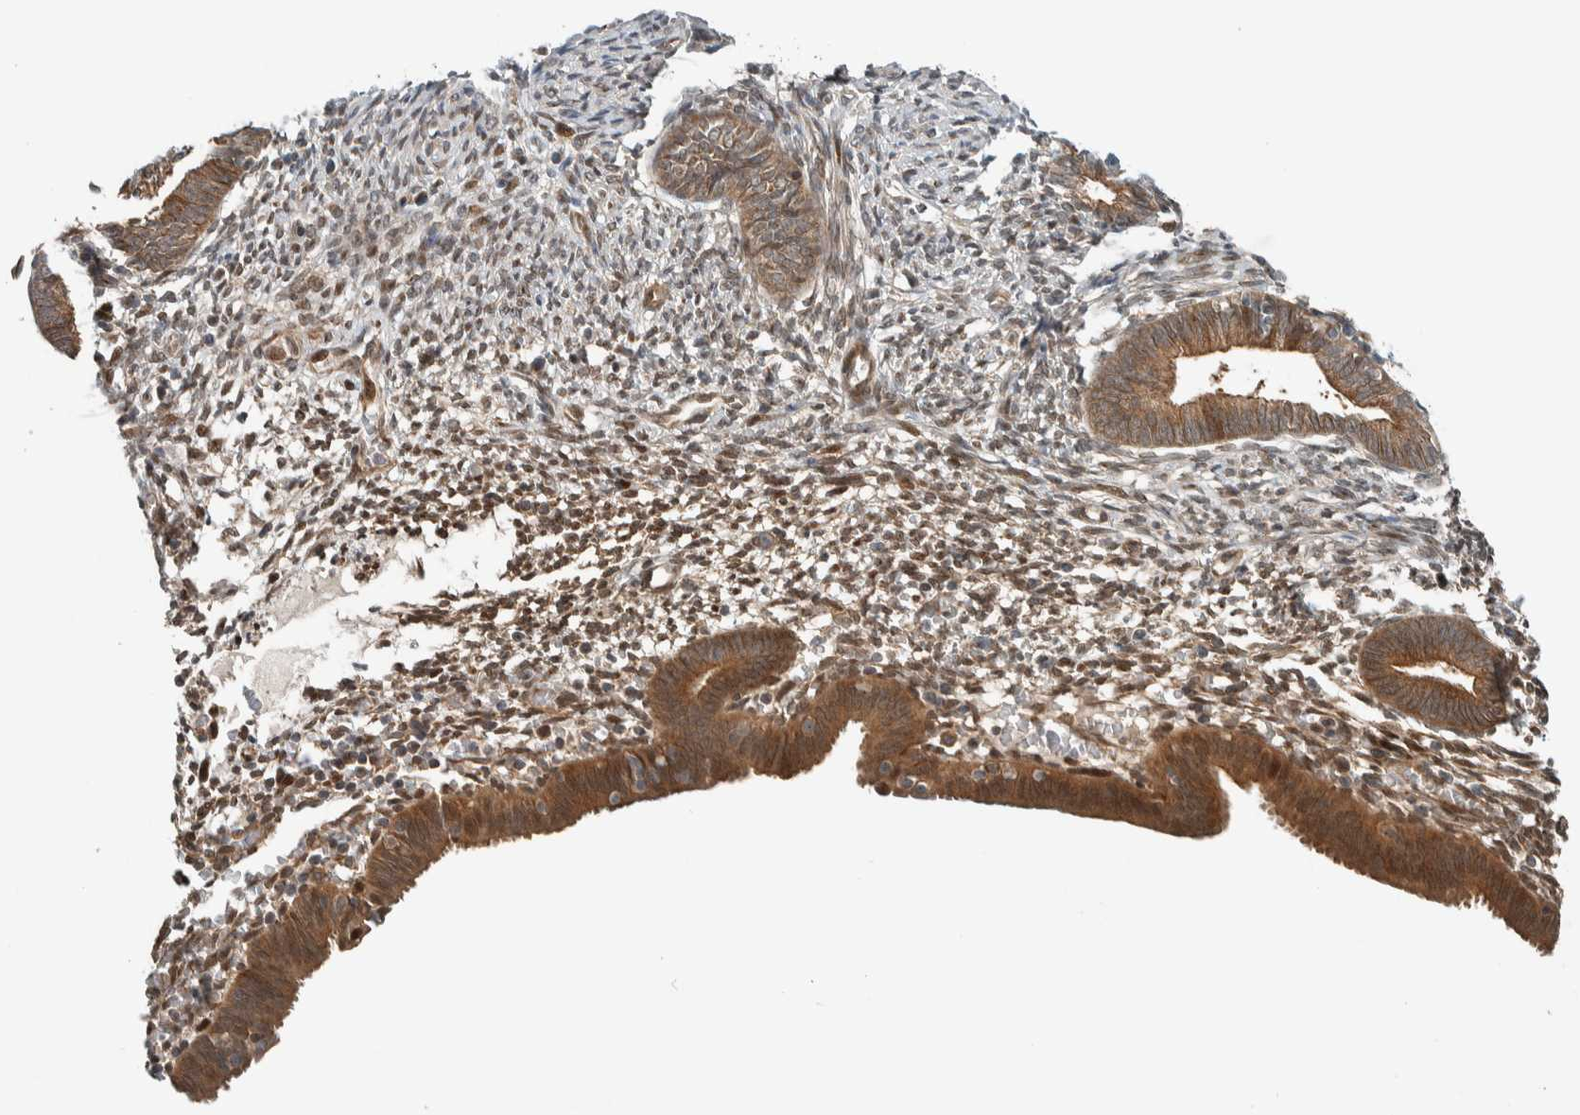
{"staining": {"intensity": "moderate", "quantity": ">75%", "location": "nuclear"}, "tissue": "endometrium", "cell_type": "Cells in endometrial stroma", "image_type": "normal", "snomed": [{"axis": "morphology", "description": "Normal tissue, NOS"}, {"axis": "morphology", "description": "Atrophy, NOS"}, {"axis": "topography", "description": "Uterus"}, {"axis": "topography", "description": "Endometrium"}], "caption": "Cells in endometrial stroma show moderate nuclear positivity in approximately >75% of cells in unremarkable endometrium.", "gene": "STXBP4", "patient": {"sex": "female", "age": 68}}